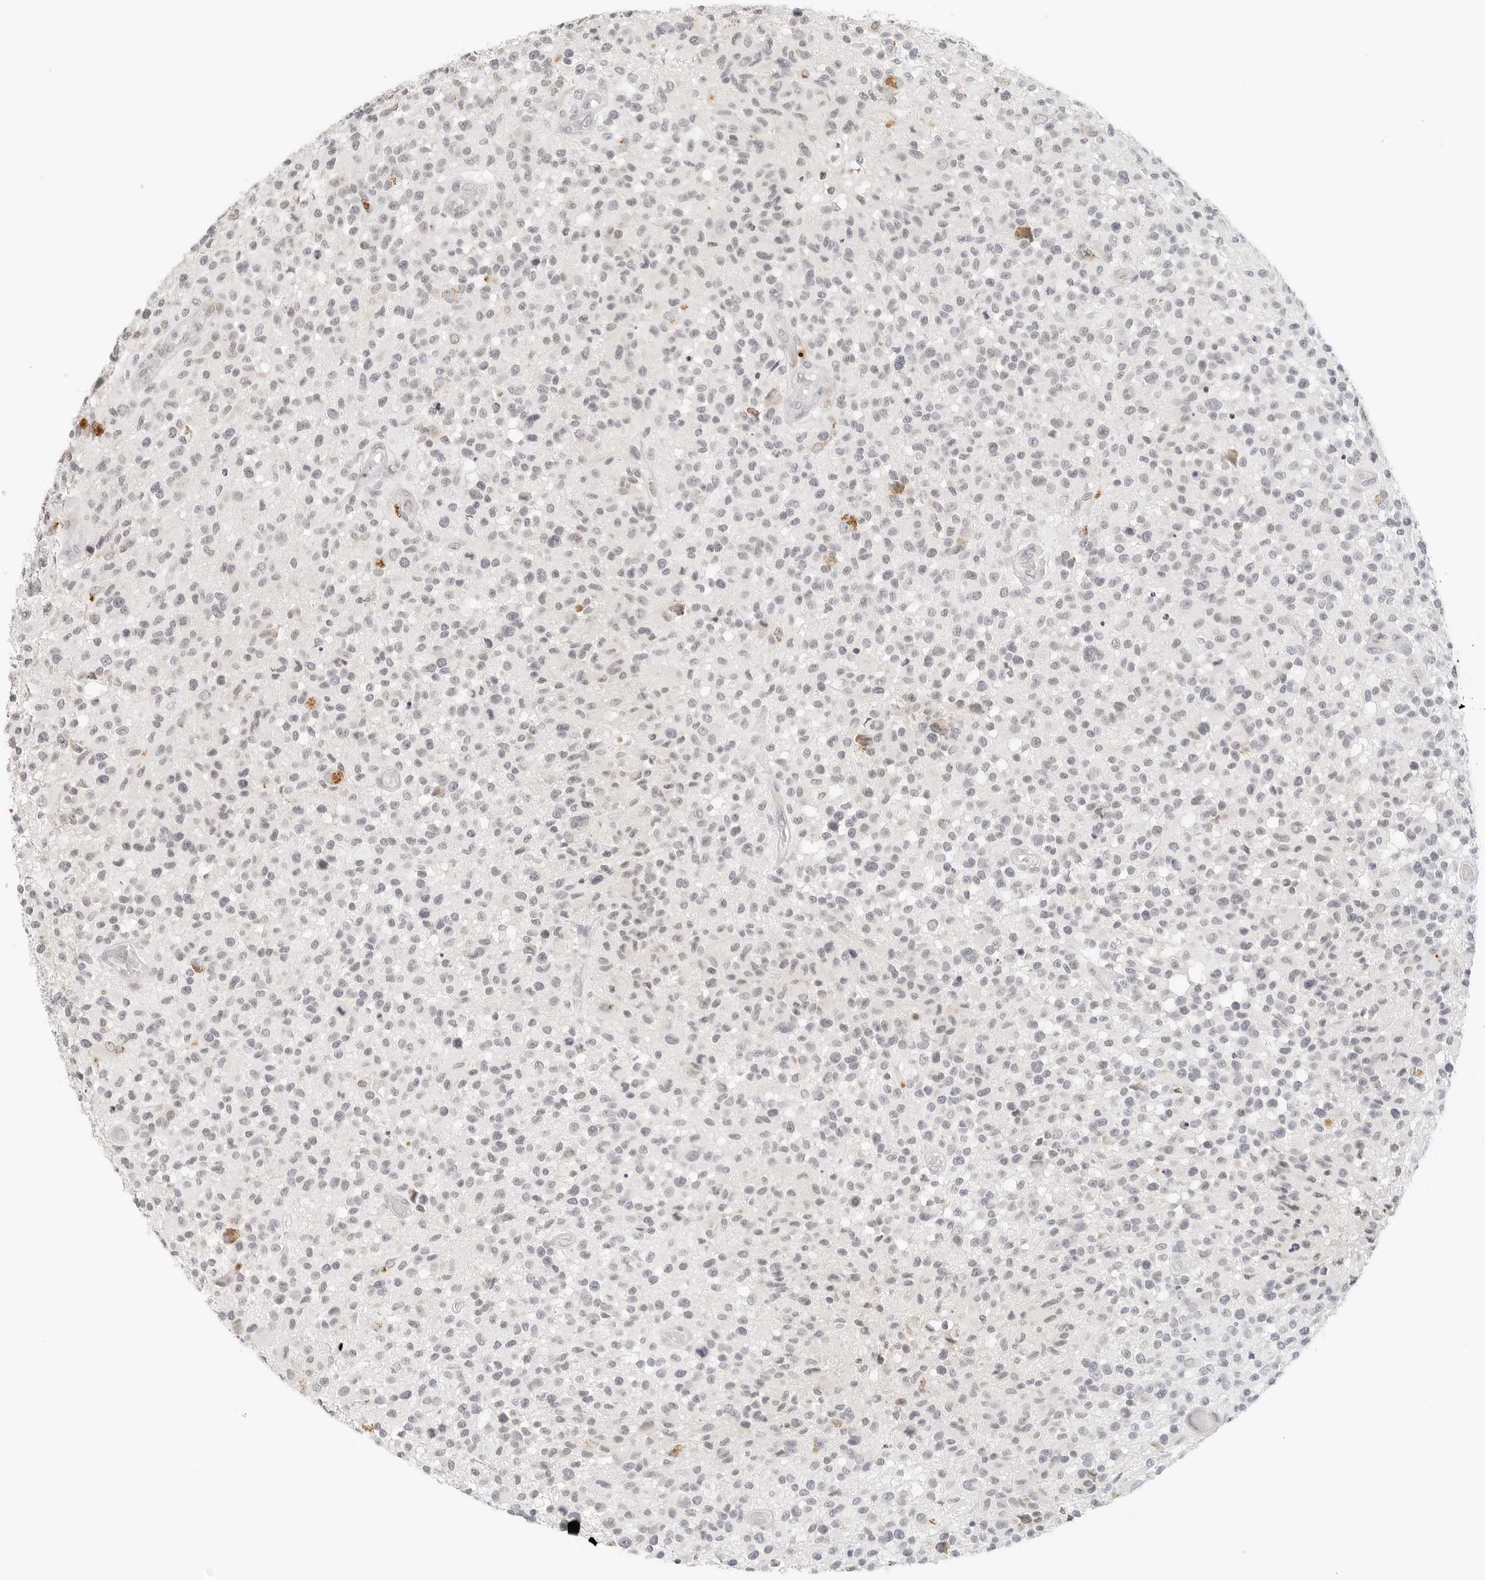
{"staining": {"intensity": "negative", "quantity": "none", "location": "none"}, "tissue": "glioma", "cell_type": "Tumor cells", "image_type": "cancer", "snomed": [{"axis": "morphology", "description": "Glioma, malignant, High grade"}, {"axis": "morphology", "description": "Glioblastoma, NOS"}, {"axis": "topography", "description": "Brain"}], "caption": "Protein analysis of glioblastoma demonstrates no significant positivity in tumor cells.", "gene": "NEO1", "patient": {"sex": "male", "age": 60}}